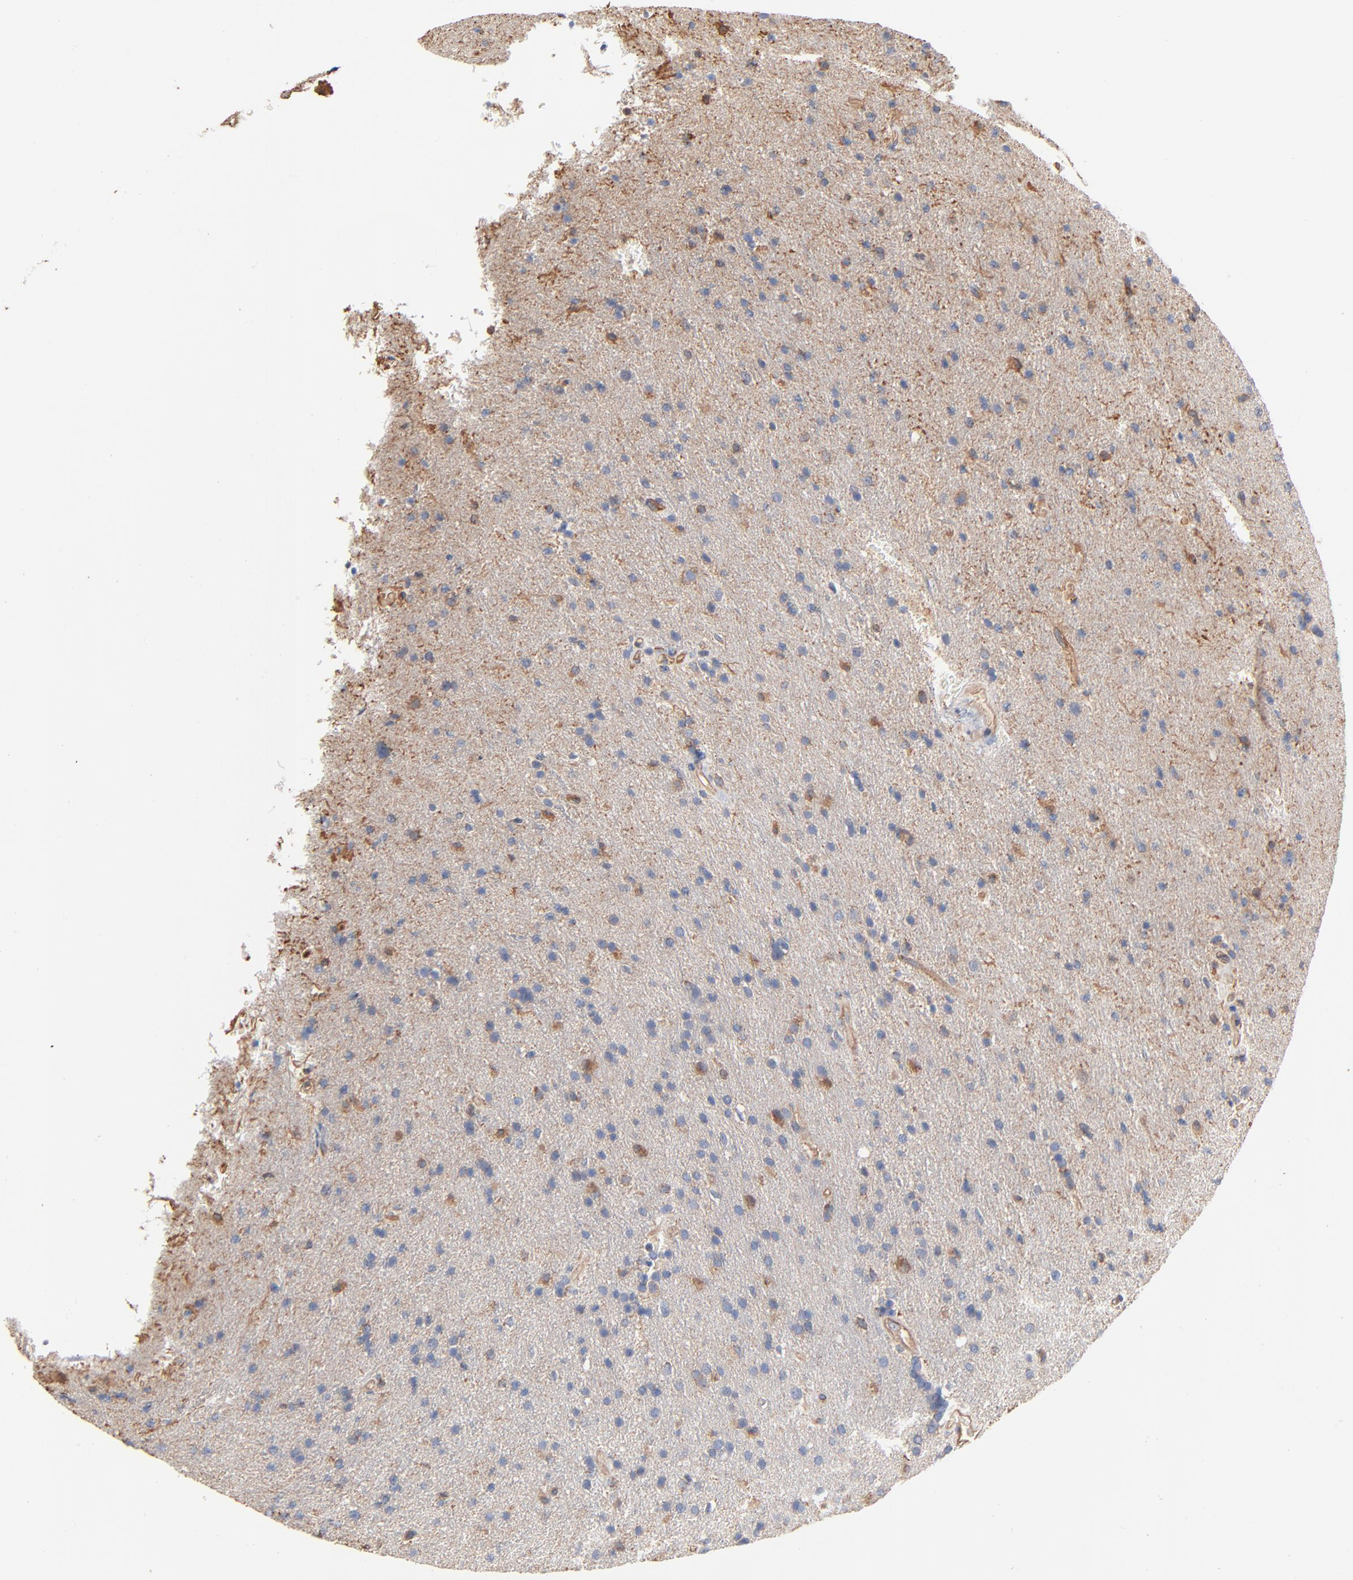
{"staining": {"intensity": "moderate", "quantity": "<25%", "location": "cytoplasmic/membranous"}, "tissue": "glioma", "cell_type": "Tumor cells", "image_type": "cancer", "snomed": [{"axis": "morphology", "description": "Glioma, malignant, High grade"}, {"axis": "topography", "description": "Brain"}], "caption": "High-grade glioma (malignant) tissue shows moderate cytoplasmic/membranous staining in about <25% of tumor cells, visualized by immunohistochemistry.", "gene": "ABCD4", "patient": {"sex": "male", "age": 33}}